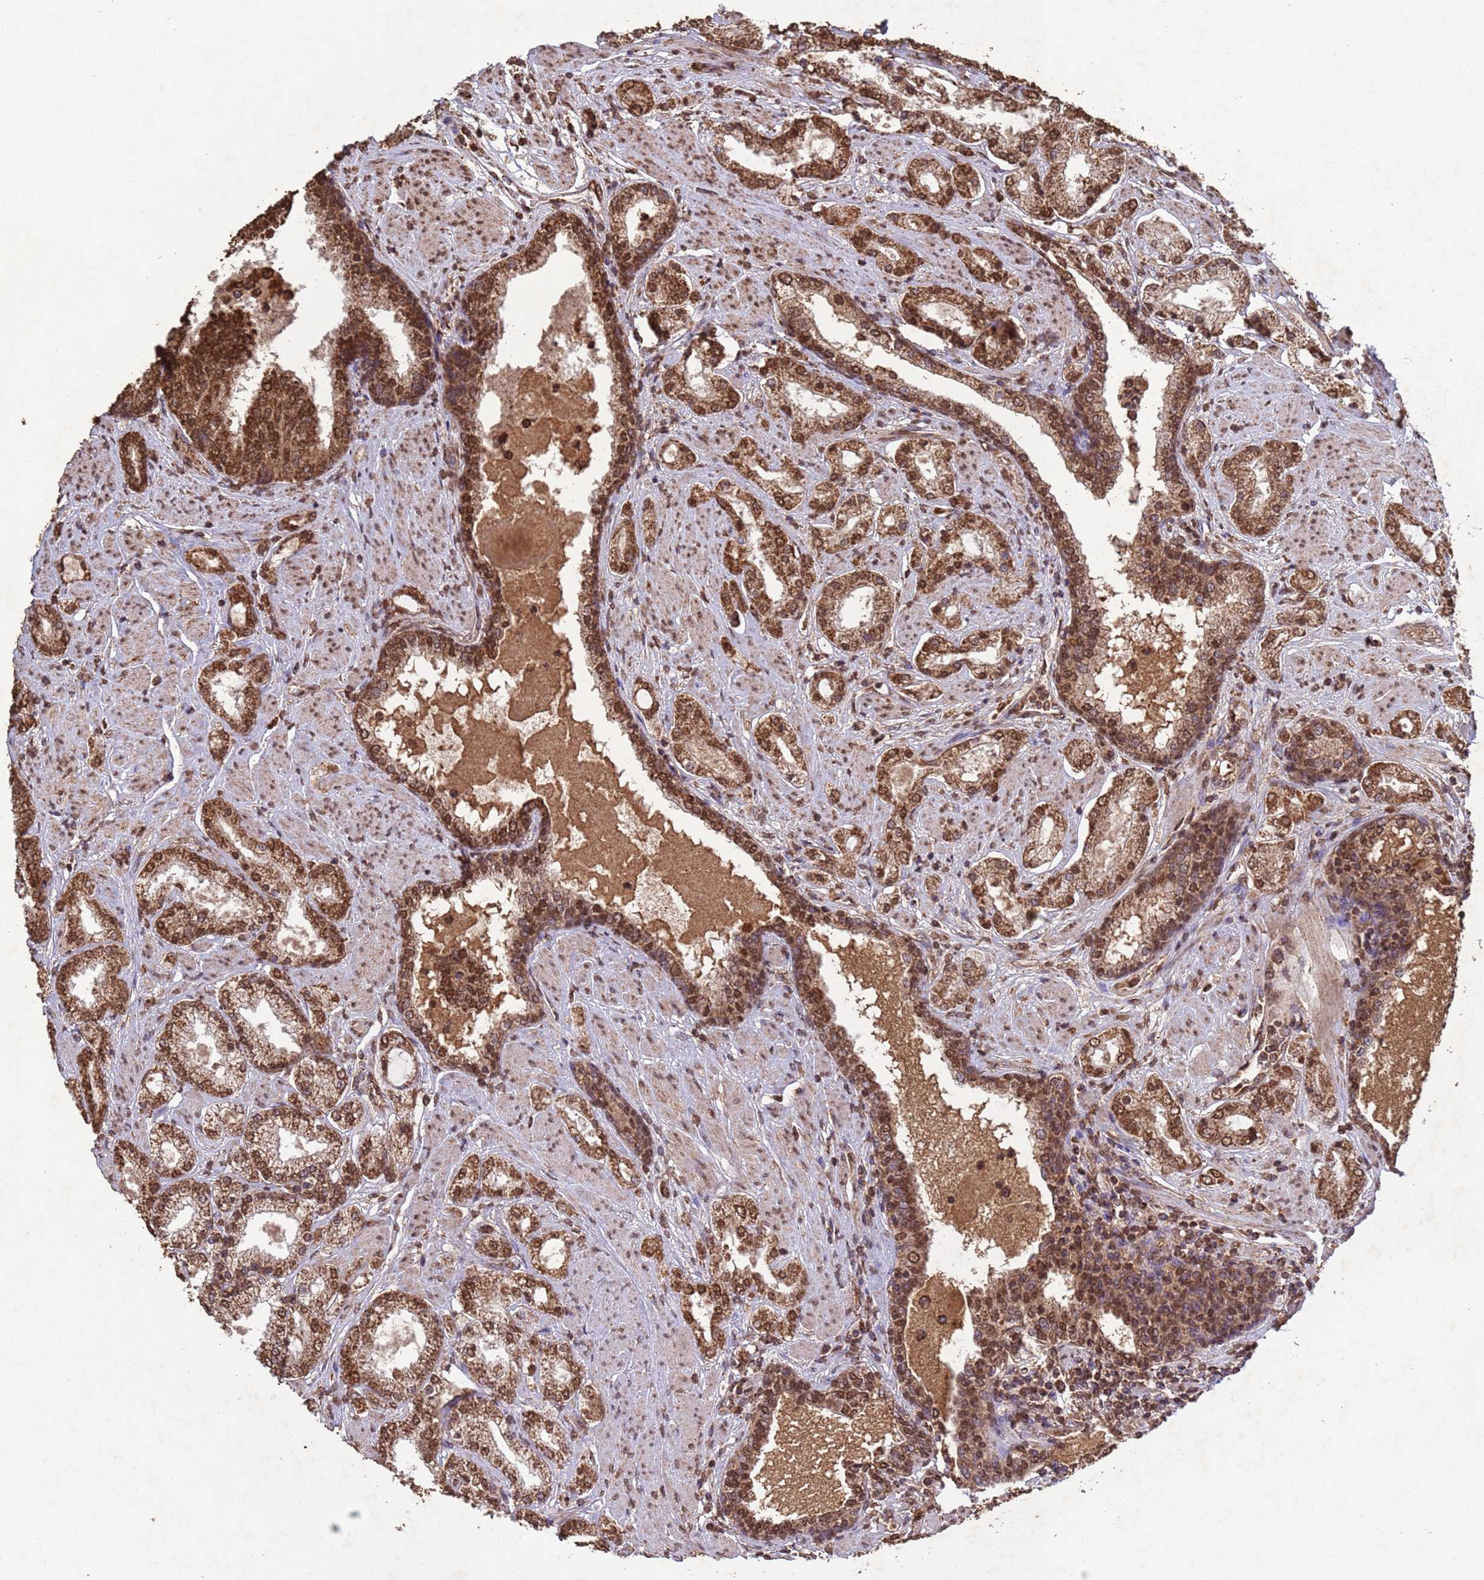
{"staining": {"intensity": "moderate", "quantity": ">75%", "location": "cytoplasmic/membranous,nuclear"}, "tissue": "prostate cancer", "cell_type": "Tumor cells", "image_type": "cancer", "snomed": [{"axis": "morphology", "description": "Adenocarcinoma, High grade"}, {"axis": "topography", "description": "Prostate"}], "caption": "About >75% of tumor cells in human prostate cancer exhibit moderate cytoplasmic/membranous and nuclear protein staining as visualized by brown immunohistochemical staining.", "gene": "HDAC10", "patient": {"sex": "male", "age": 68}}